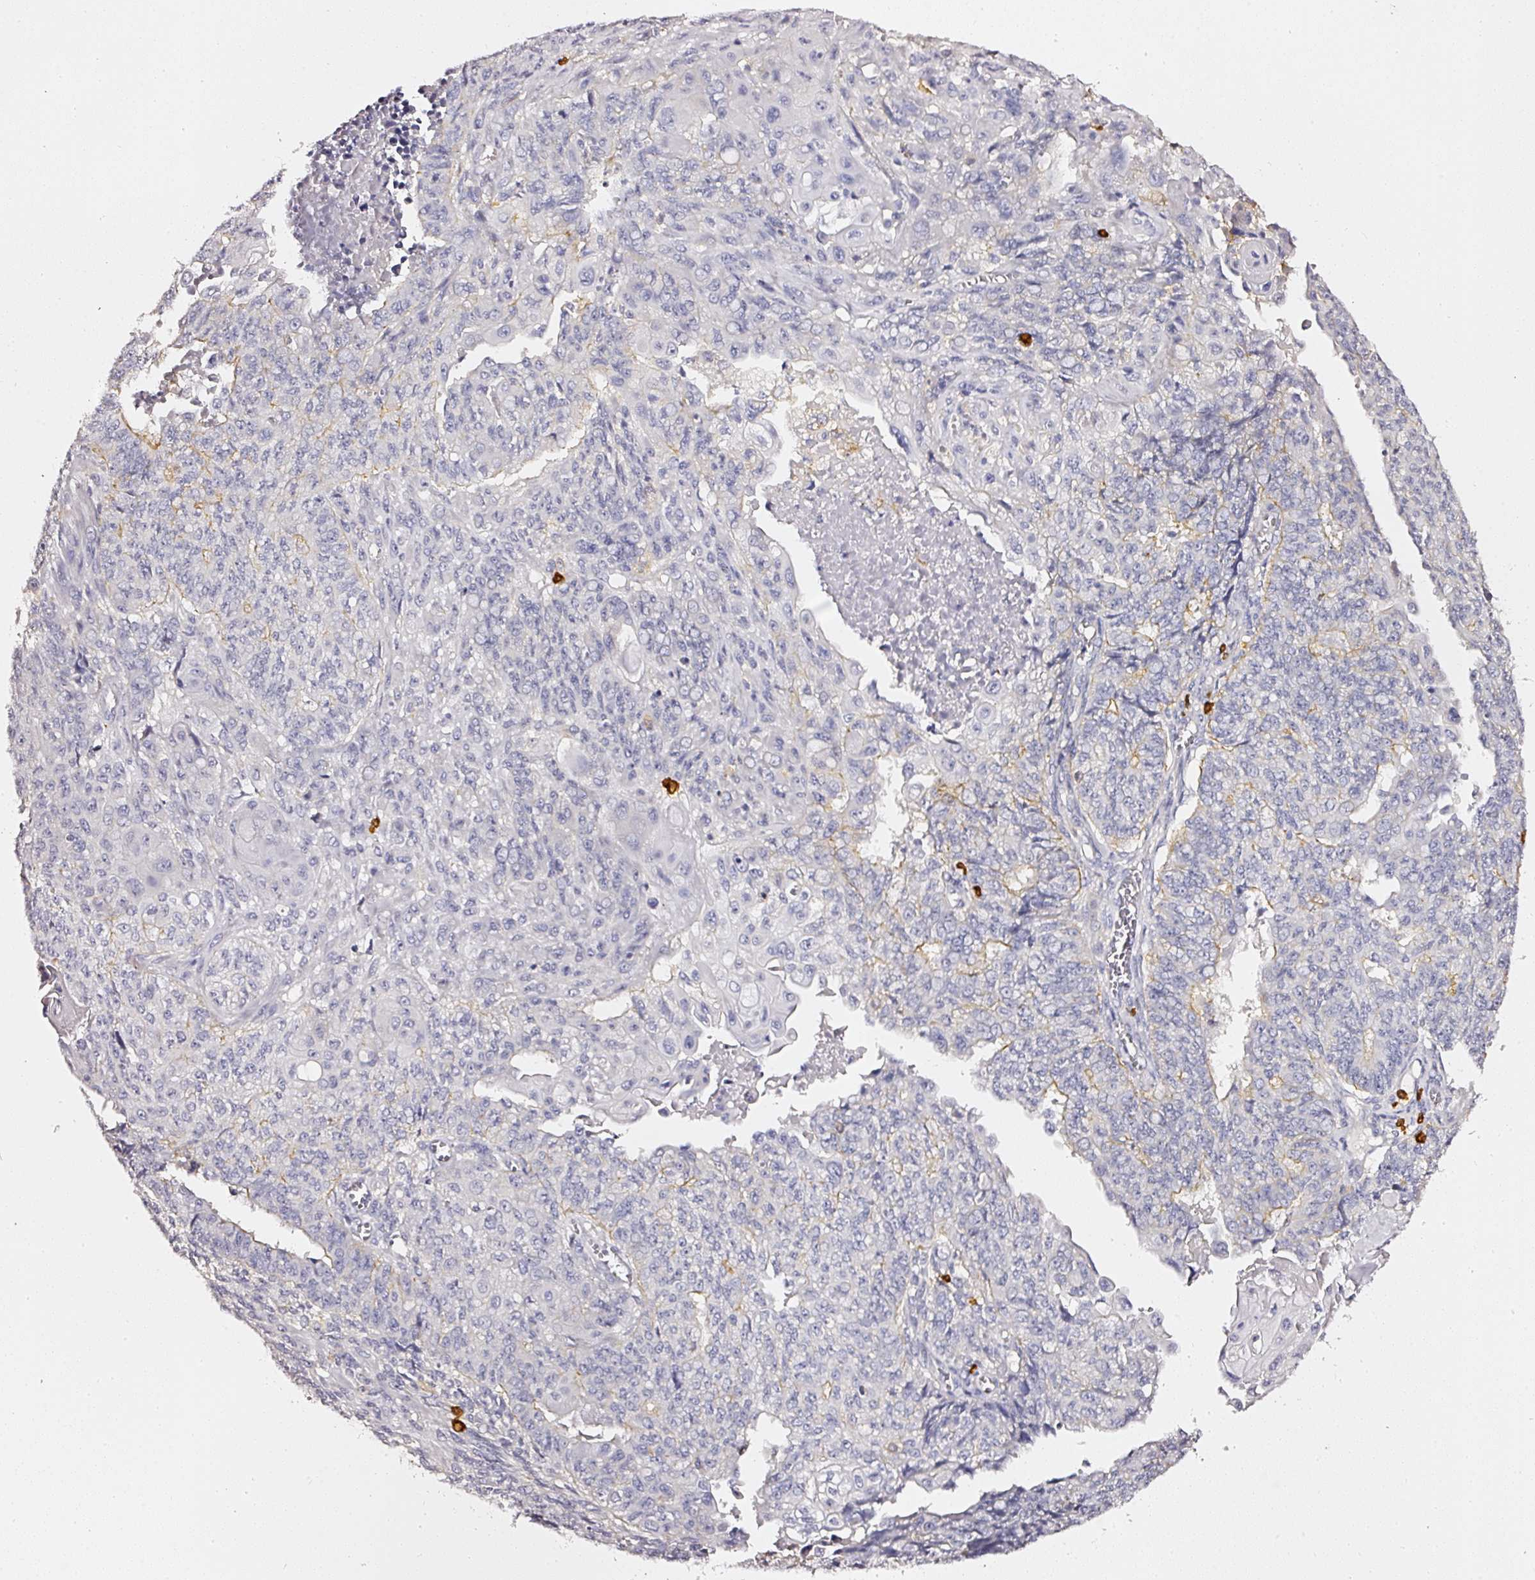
{"staining": {"intensity": "negative", "quantity": "none", "location": "none"}, "tissue": "endometrial cancer", "cell_type": "Tumor cells", "image_type": "cancer", "snomed": [{"axis": "morphology", "description": "Adenocarcinoma, NOS"}, {"axis": "topography", "description": "Endometrium"}], "caption": "The image reveals no significant positivity in tumor cells of endometrial cancer.", "gene": "EVL", "patient": {"sex": "female", "age": 32}}